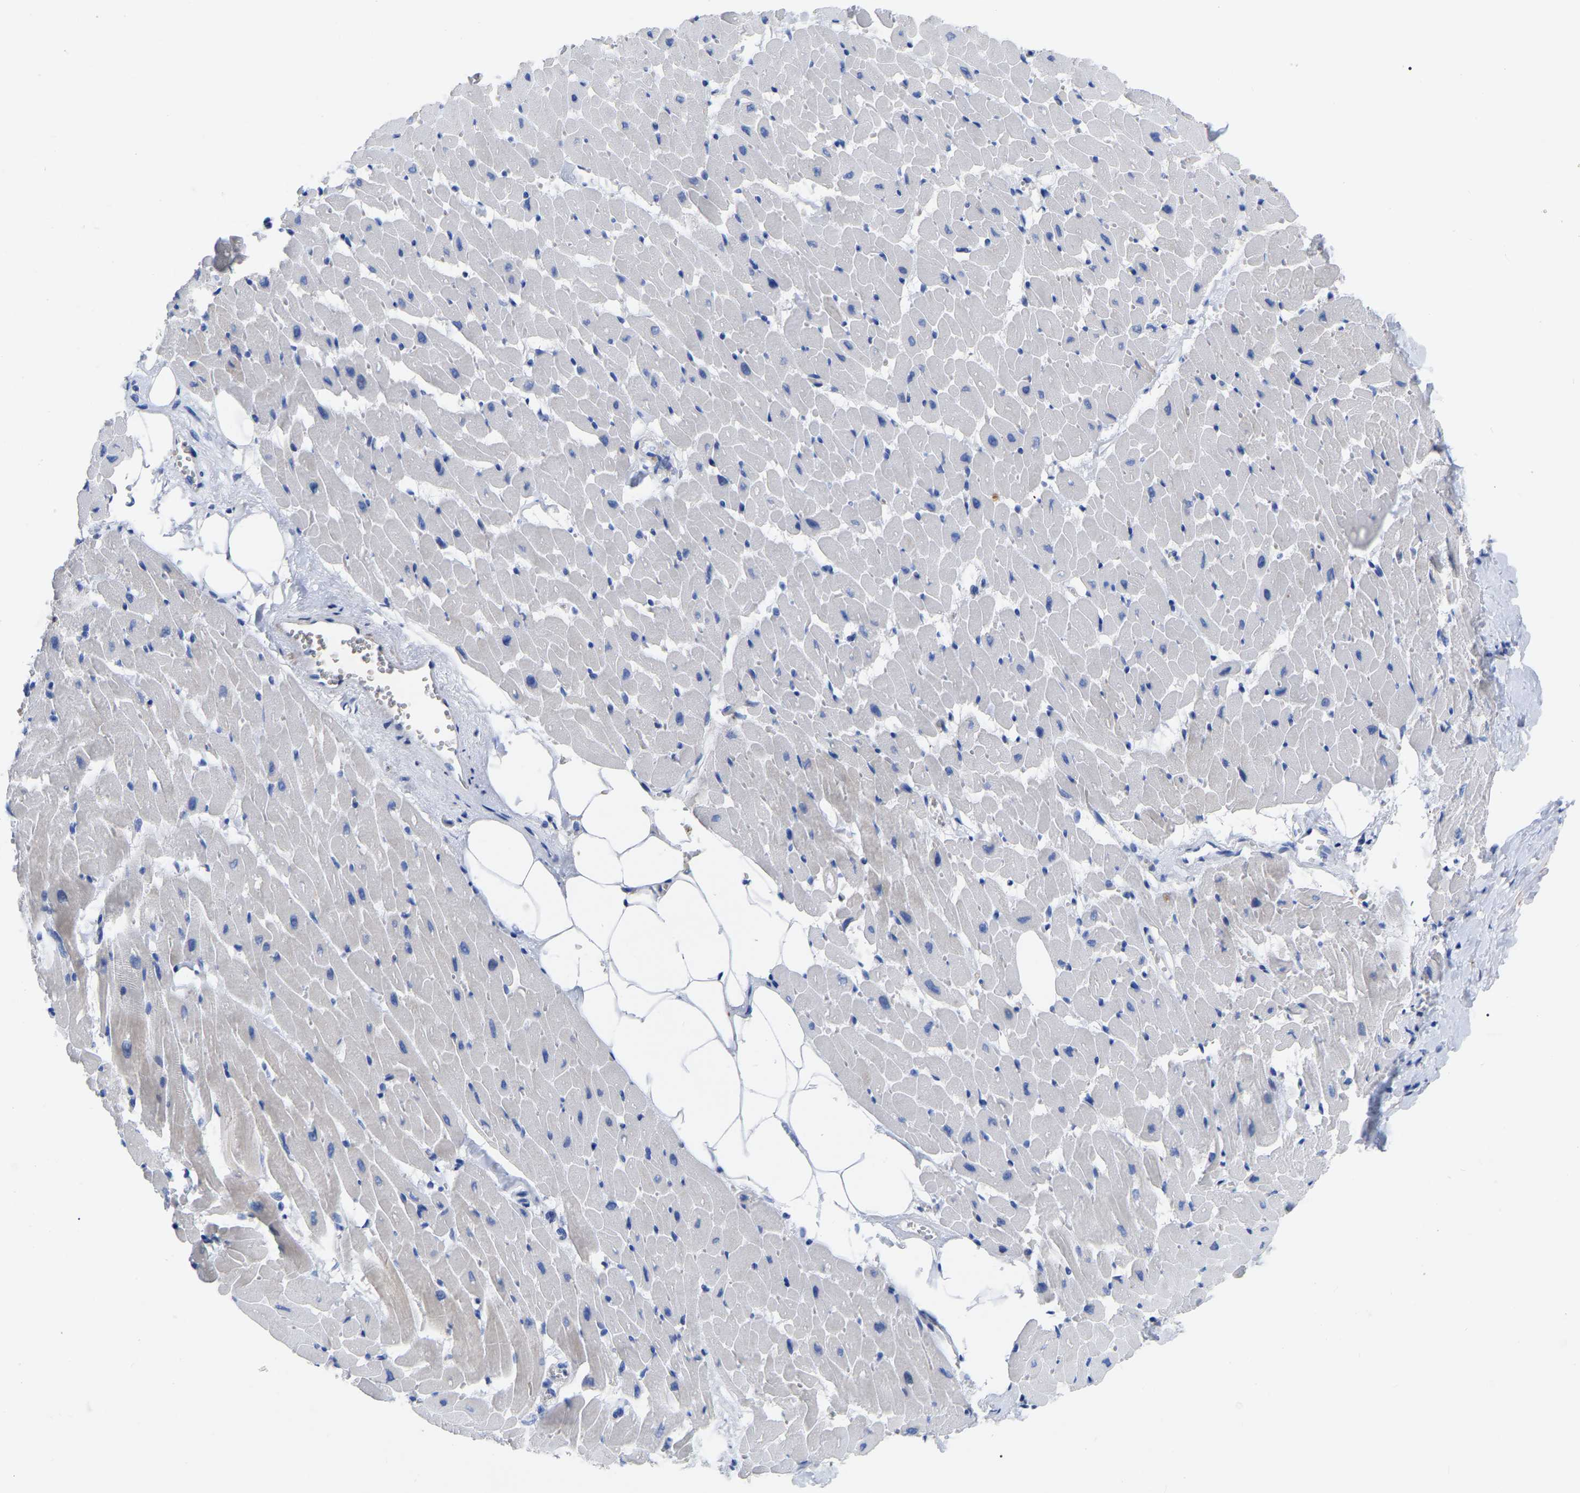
{"staining": {"intensity": "negative", "quantity": "none", "location": "none"}, "tissue": "heart muscle", "cell_type": "Cardiomyocytes", "image_type": "normal", "snomed": [{"axis": "morphology", "description": "Normal tissue, NOS"}, {"axis": "topography", "description": "Heart"}], "caption": "This is an immunohistochemistry (IHC) micrograph of benign human heart muscle. There is no positivity in cardiomyocytes.", "gene": "GDF3", "patient": {"sex": "female", "age": 19}}